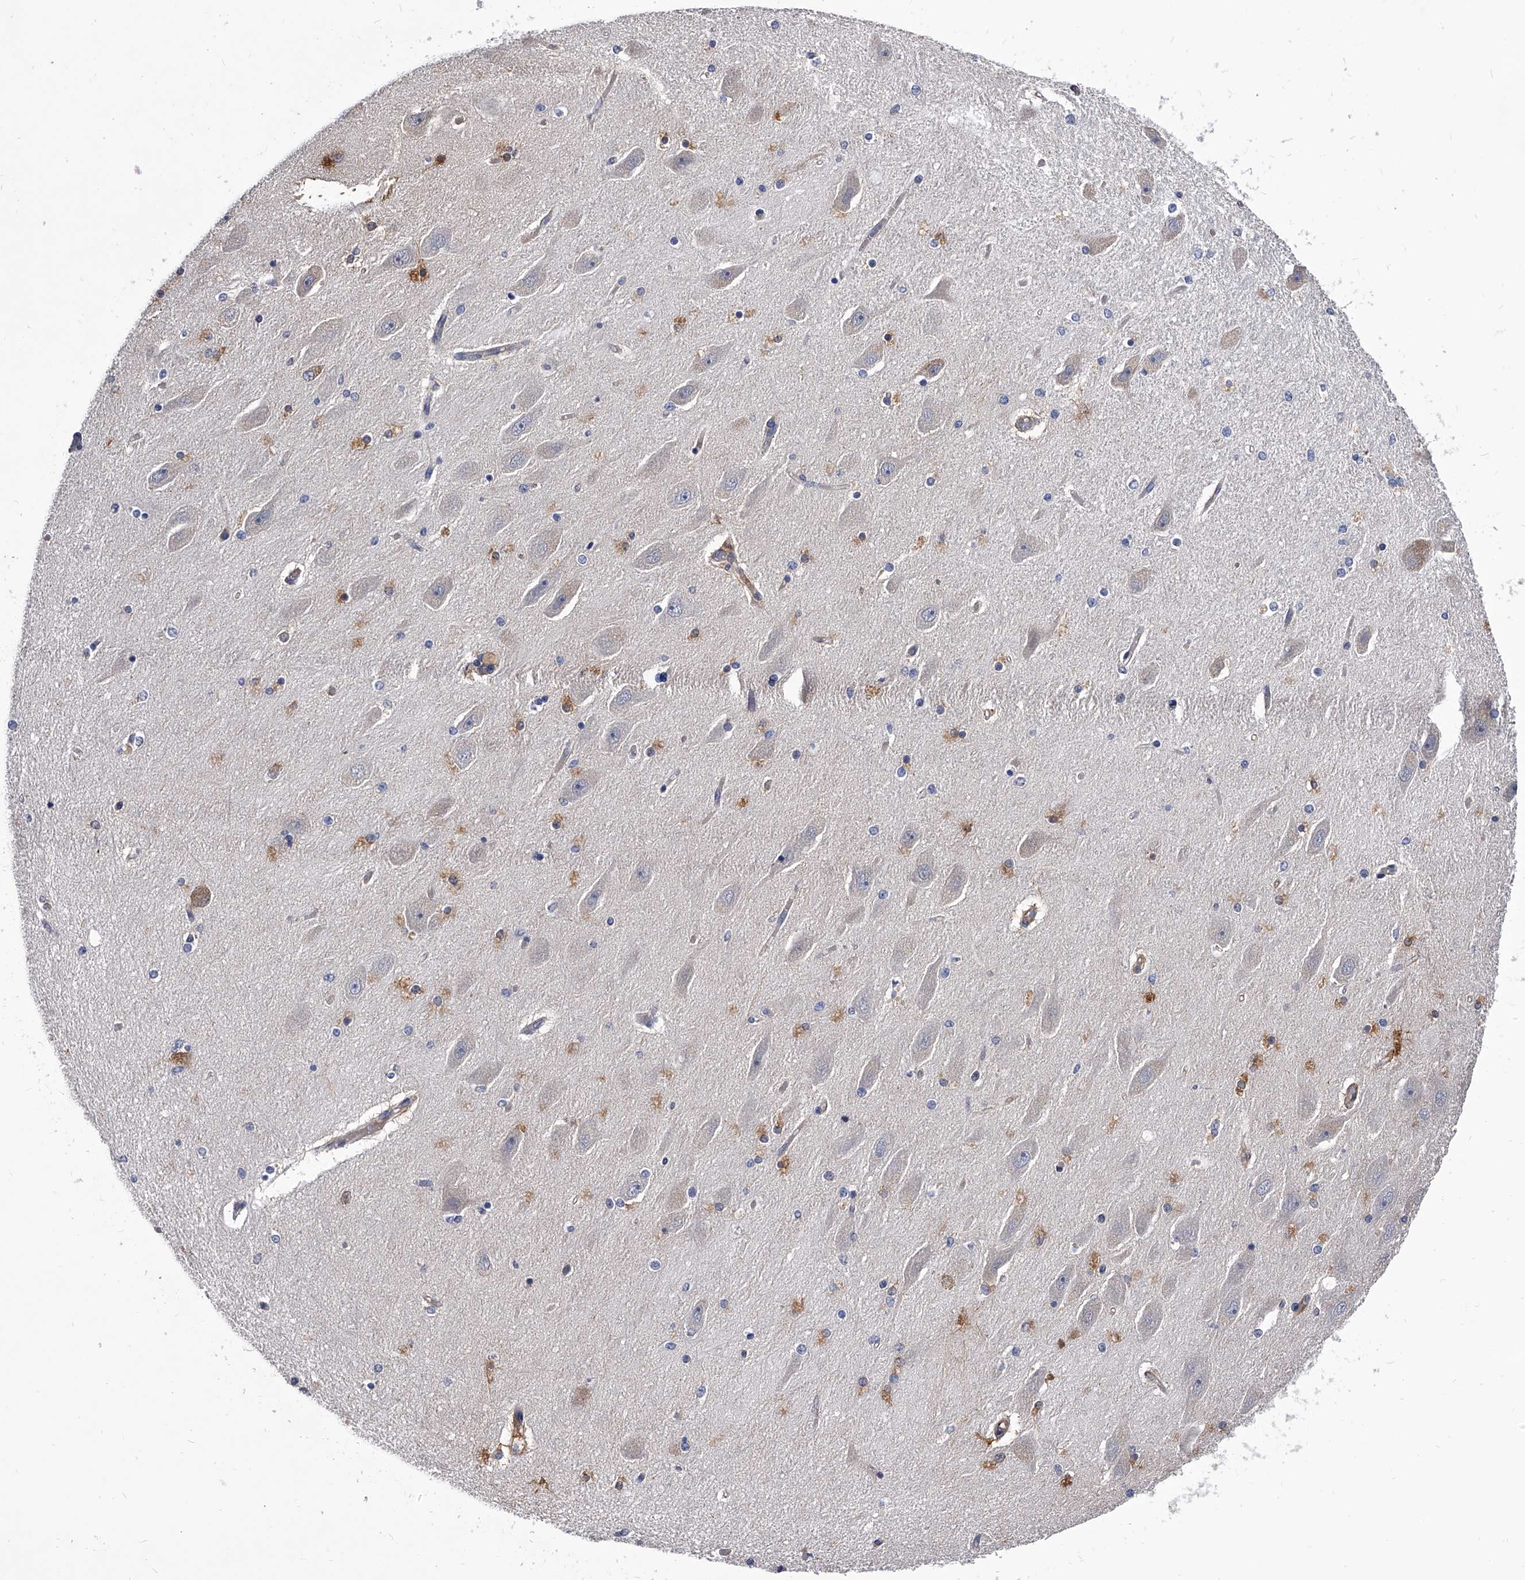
{"staining": {"intensity": "weak", "quantity": "<25%", "location": "cytoplasmic/membranous"}, "tissue": "hippocampus", "cell_type": "Glial cells", "image_type": "normal", "snomed": [{"axis": "morphology", "description": "Normal tissue, NOS"}, {"axis": "topography", "description": "Hippocampus"}], "caption": "The photomicrograph reveals no staining of glial cells in benign hippocampus.", "gene": "EFCAB7", "patient": {"sex": "female", "age": 54}}